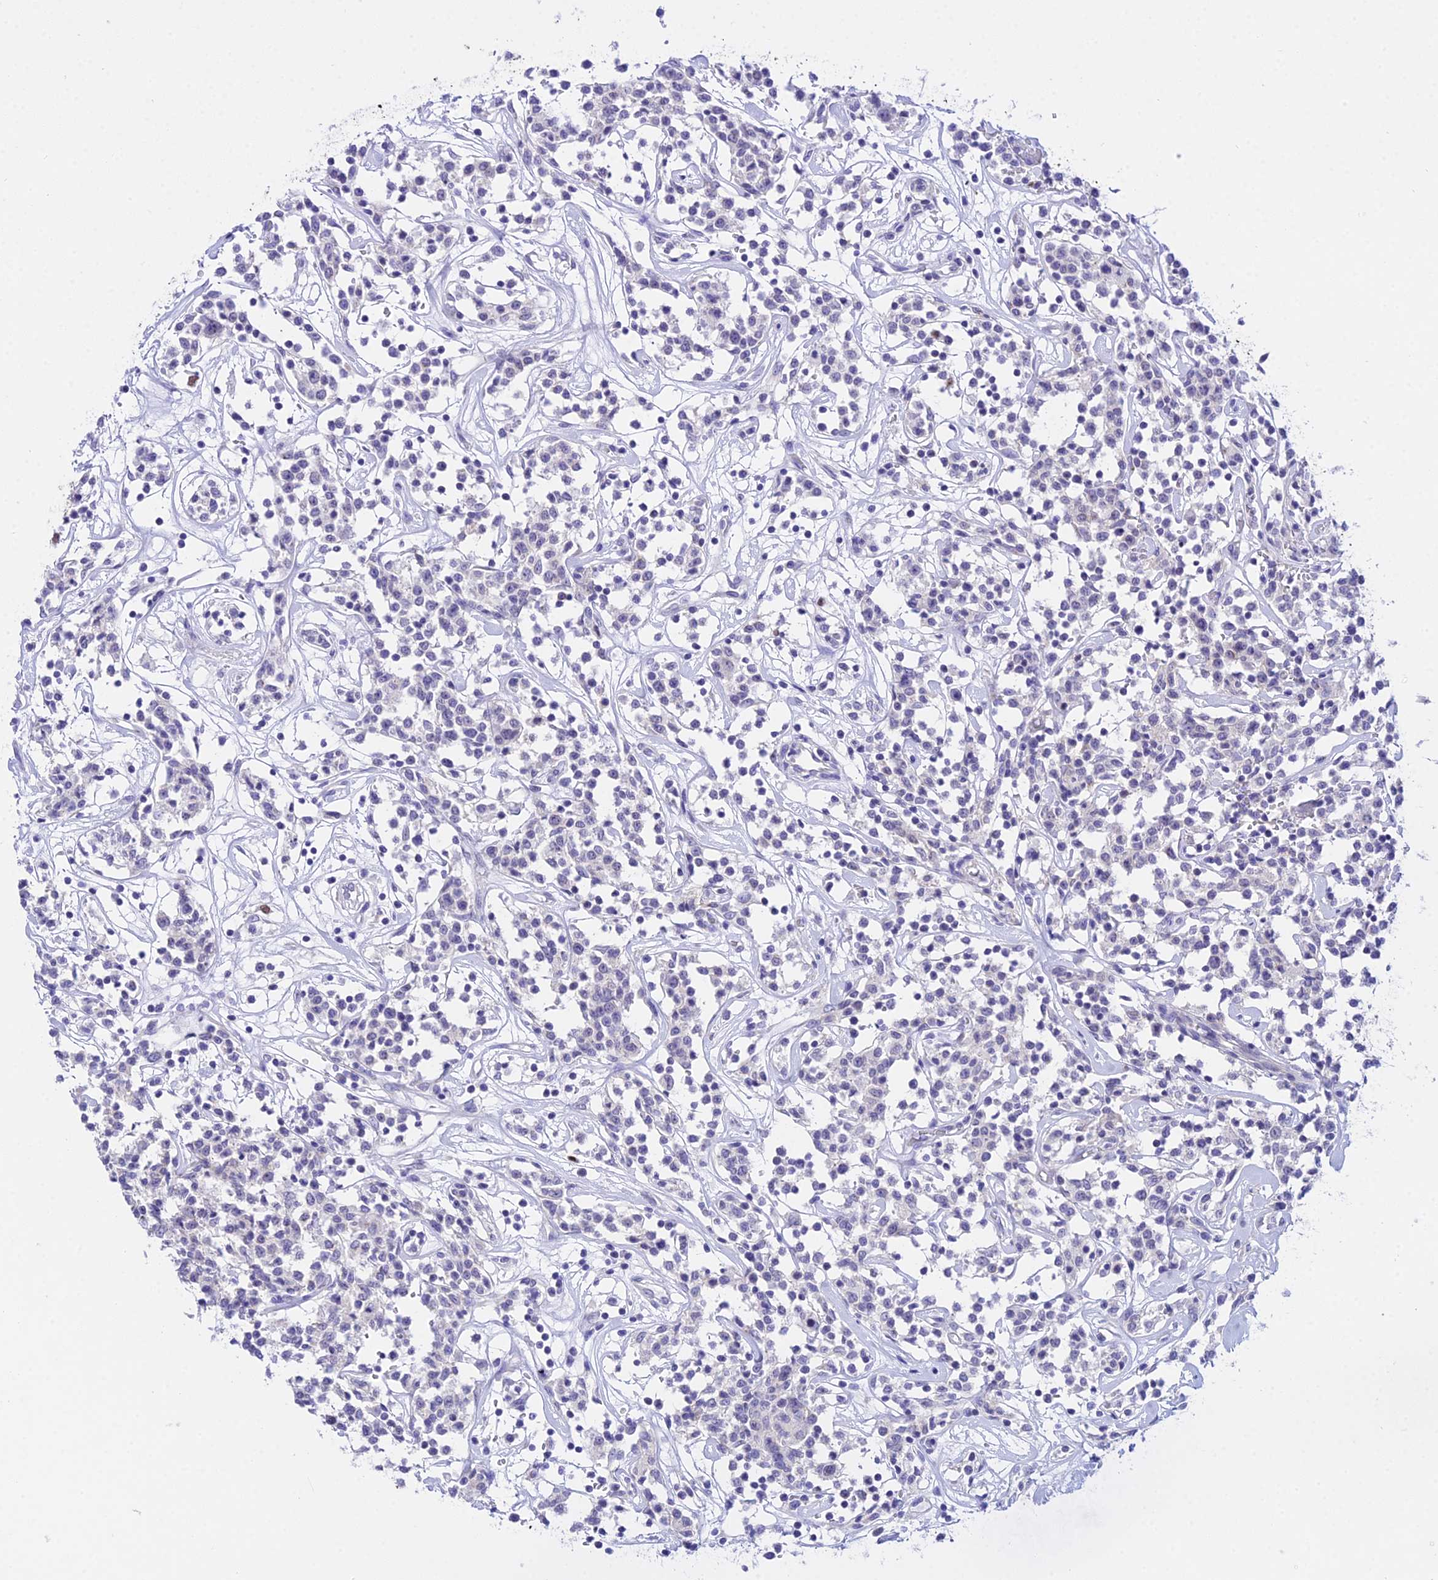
{"staining": {"intensity": "negative", "quantity": "none", "location": "none"}, "tissue": "lymphoma", "cell_type": "Tumor cells", "image_type": "cancer", "snomed": [{"axis": "morphology", "description": "Malignant lymphoma, non-Hodgkin's type, Low grade"}, {"axis": "topography", "description": "Small intestine"}], "caption": "An IHC histopathology image of lymphoma is shown. There is no staining in tumor cells of lymphoma. (Stains: DAB (3,3'-diaminobenzidine) immunohistochemistry (IHC) with hematoxylin counter stain, Microscopy: brightfield microscopy at high magnification).", "gene": "ATG16L2", "patient": {"sex": "female", "age": 59}}